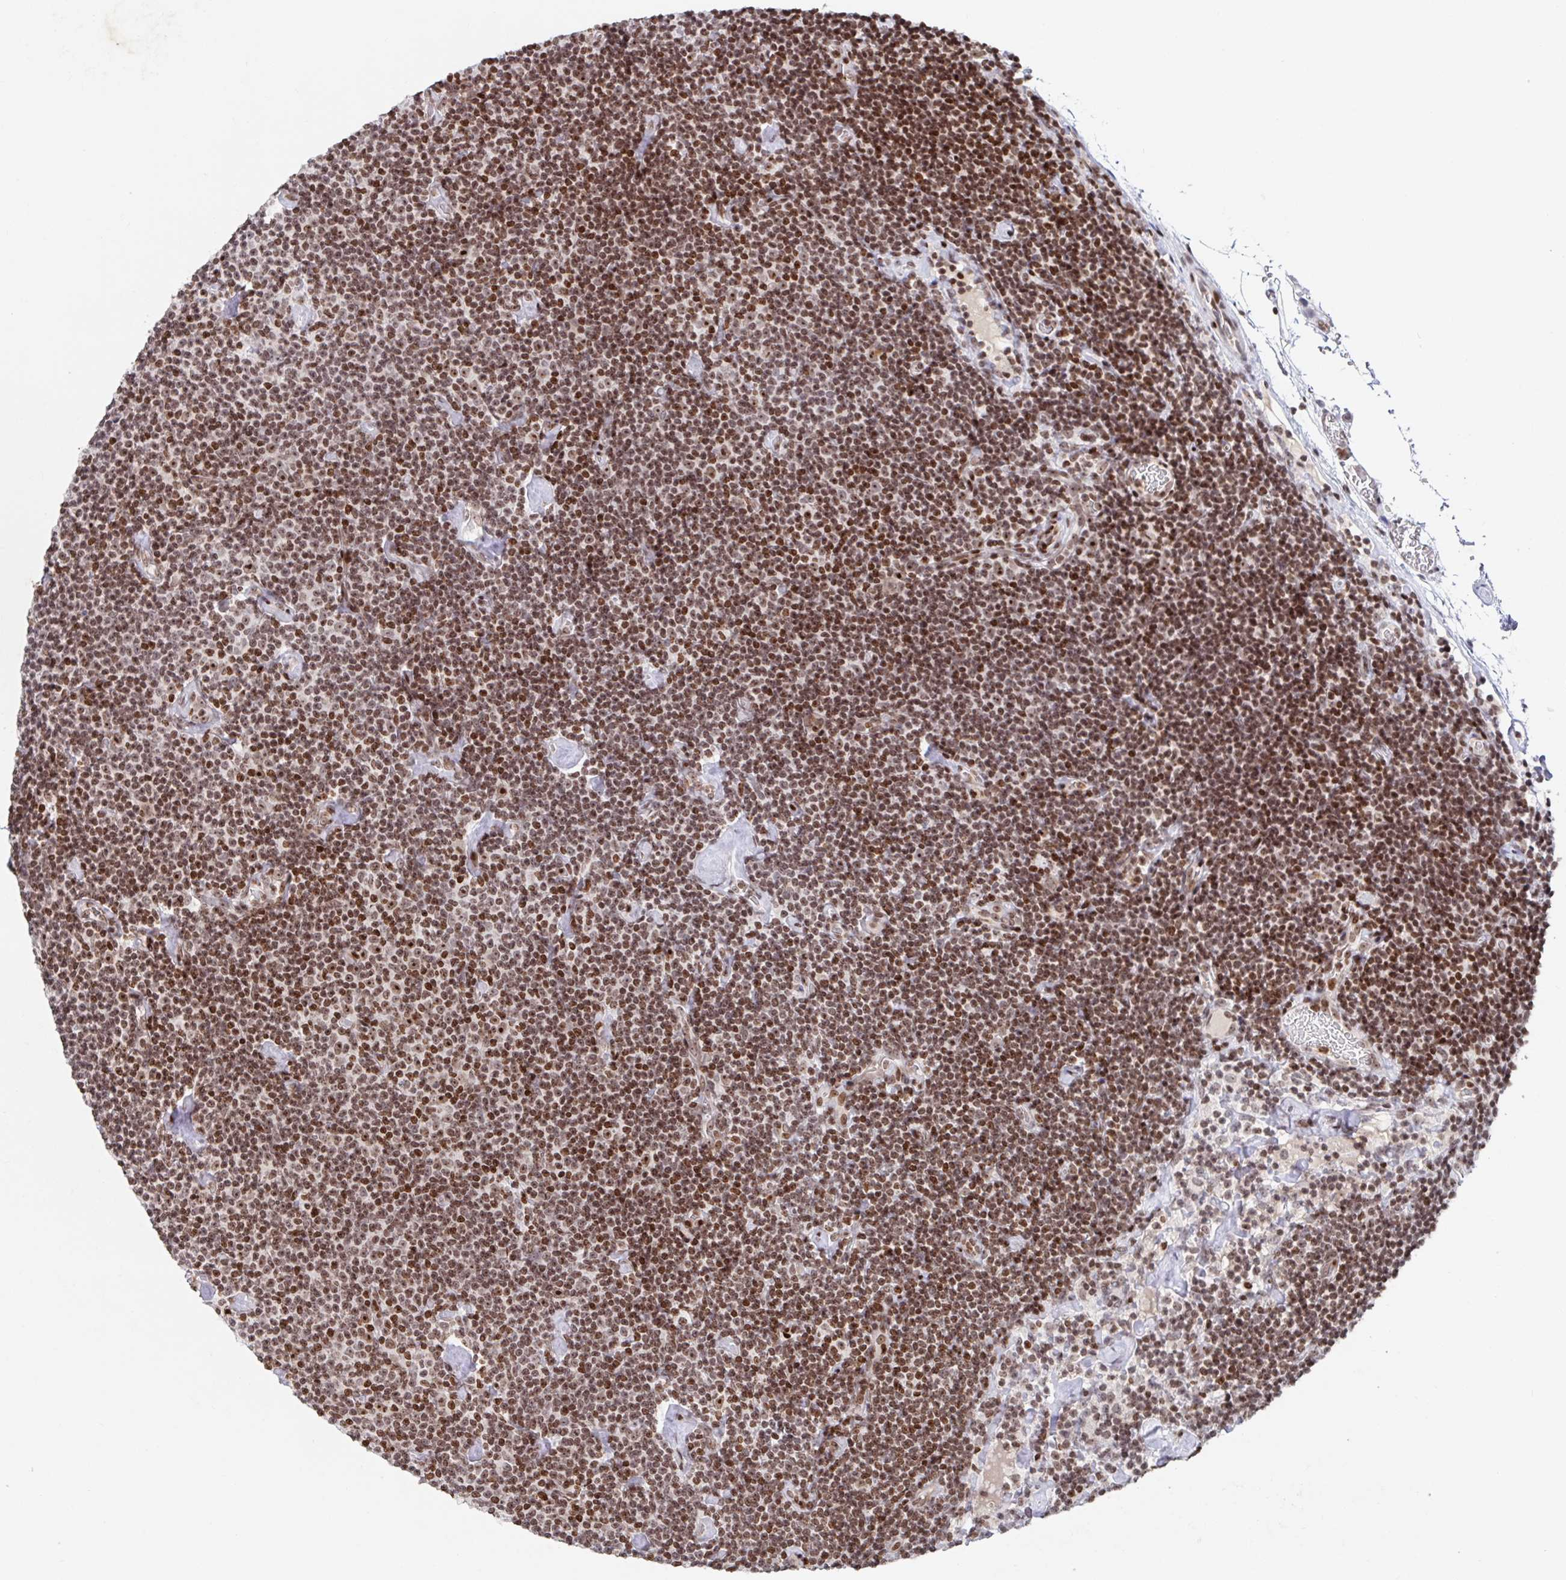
{"staining": {"intensity": "moderate", "quantity": ">75%", "location": "nuclear"}, "tissue": "lymphoma", "cell_type": "Tumor cells", "image_type": "cancer", "snomed": [{"axis": "morphology", "description": "Malignant lymphoma, non-Hodgkin's type, Low grade"}, {"axis": "topography", "description": "Lymph node"}], "caption": "The image reveals a brown stain indicating the presence of a protein in the nuclear of tumor cells in lymphoma.", "gene": "C19orf53", "patient": {"sex": "male", "age": 81}}